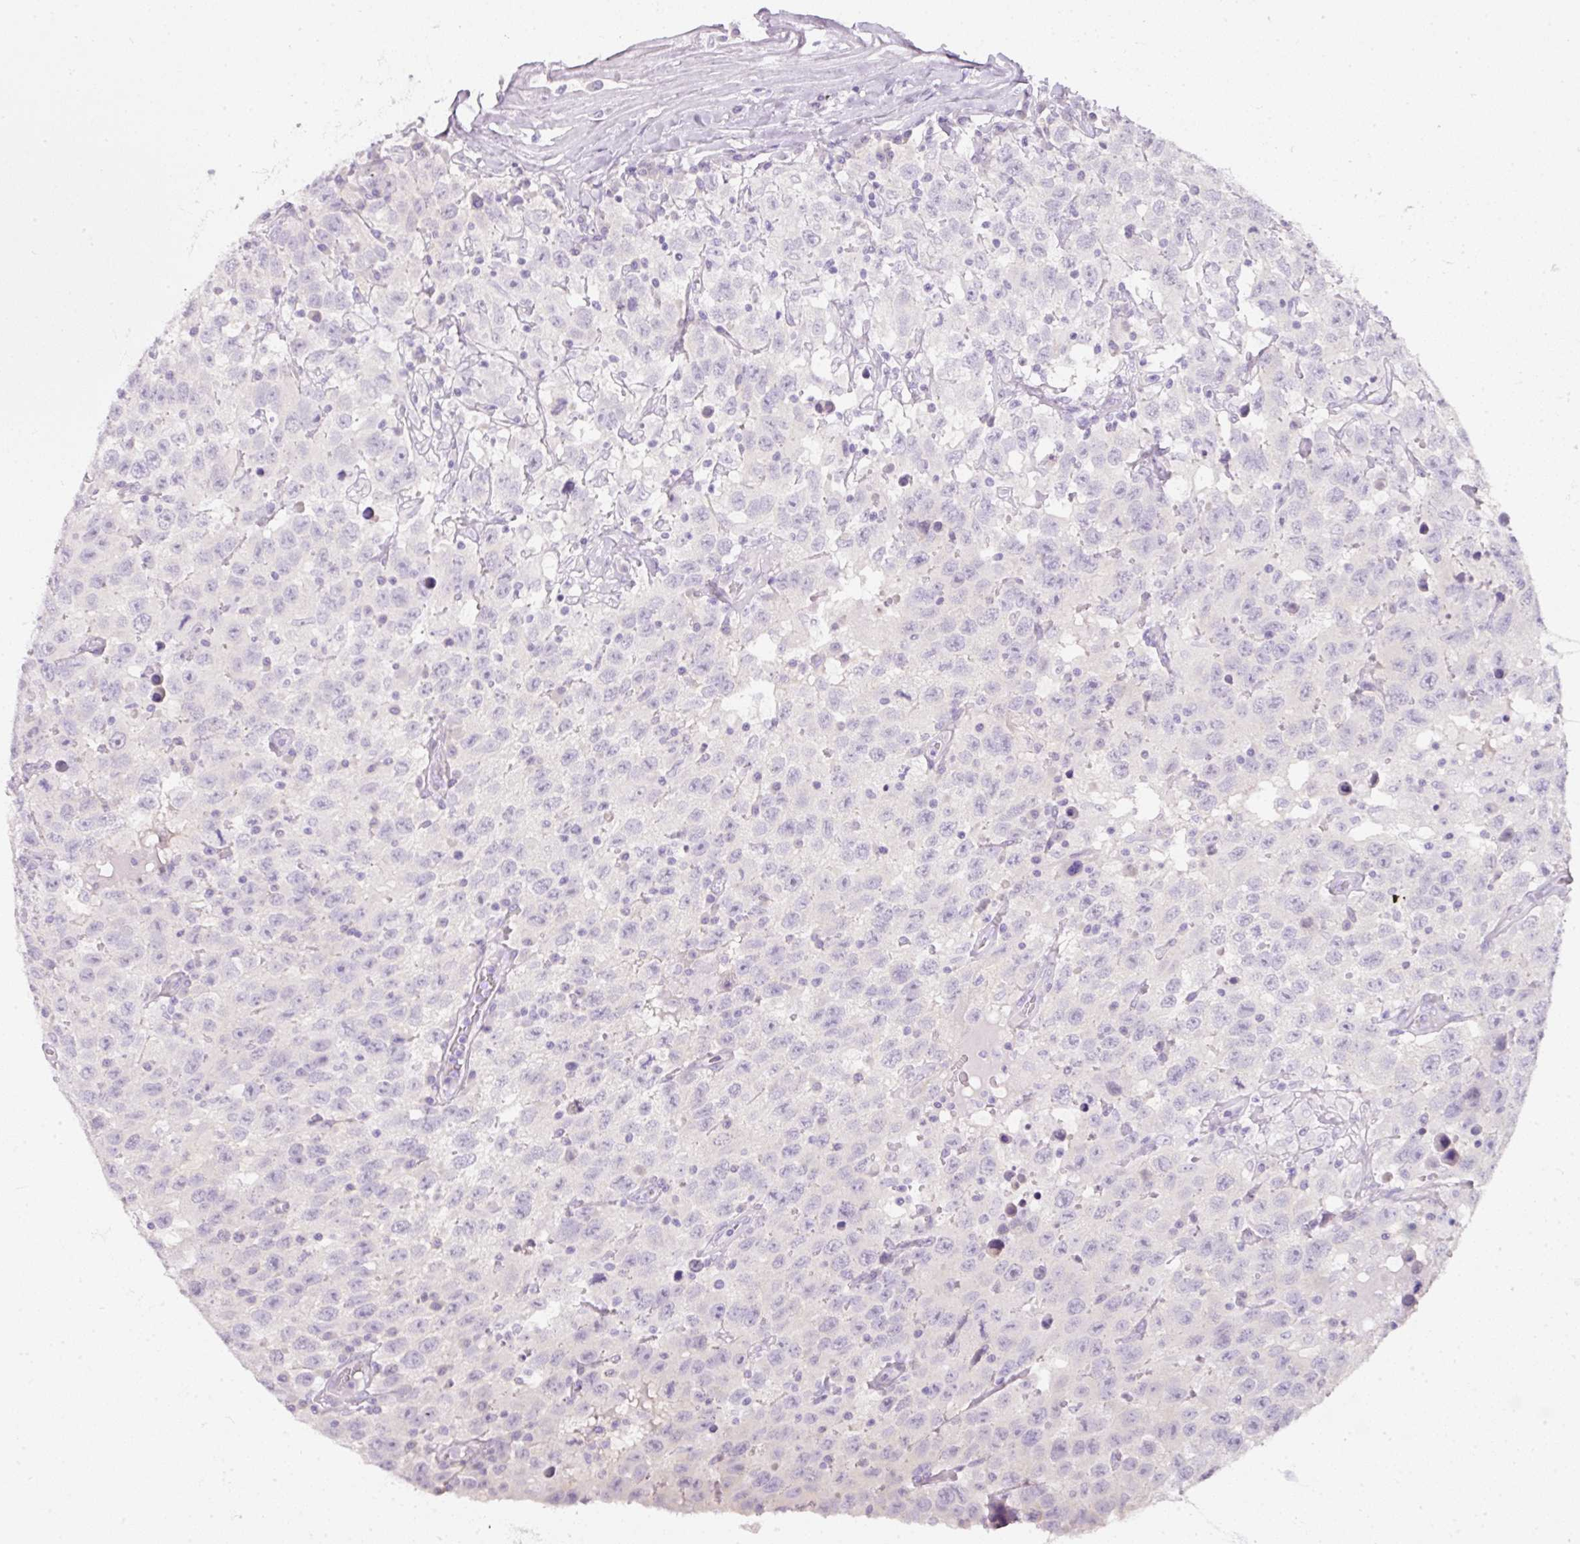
{"staining": {"intensity": "negative", "quantity": "none", "location": "none"}, "tissue": "testis cancer", "cell_type": "Tumor cells", "image_type": "cancer", "snomed": [{"axis": "morphology", "description": "Seminoma, NOS"}, {"axis": "topography", "description": "Testis"}], "caption": "Testis cancer was stained to show a protein in brown. There is no significant staining in tumor cells.", "gene": "SLC2A2", "patient": {"sex": "male", "age": 41}}